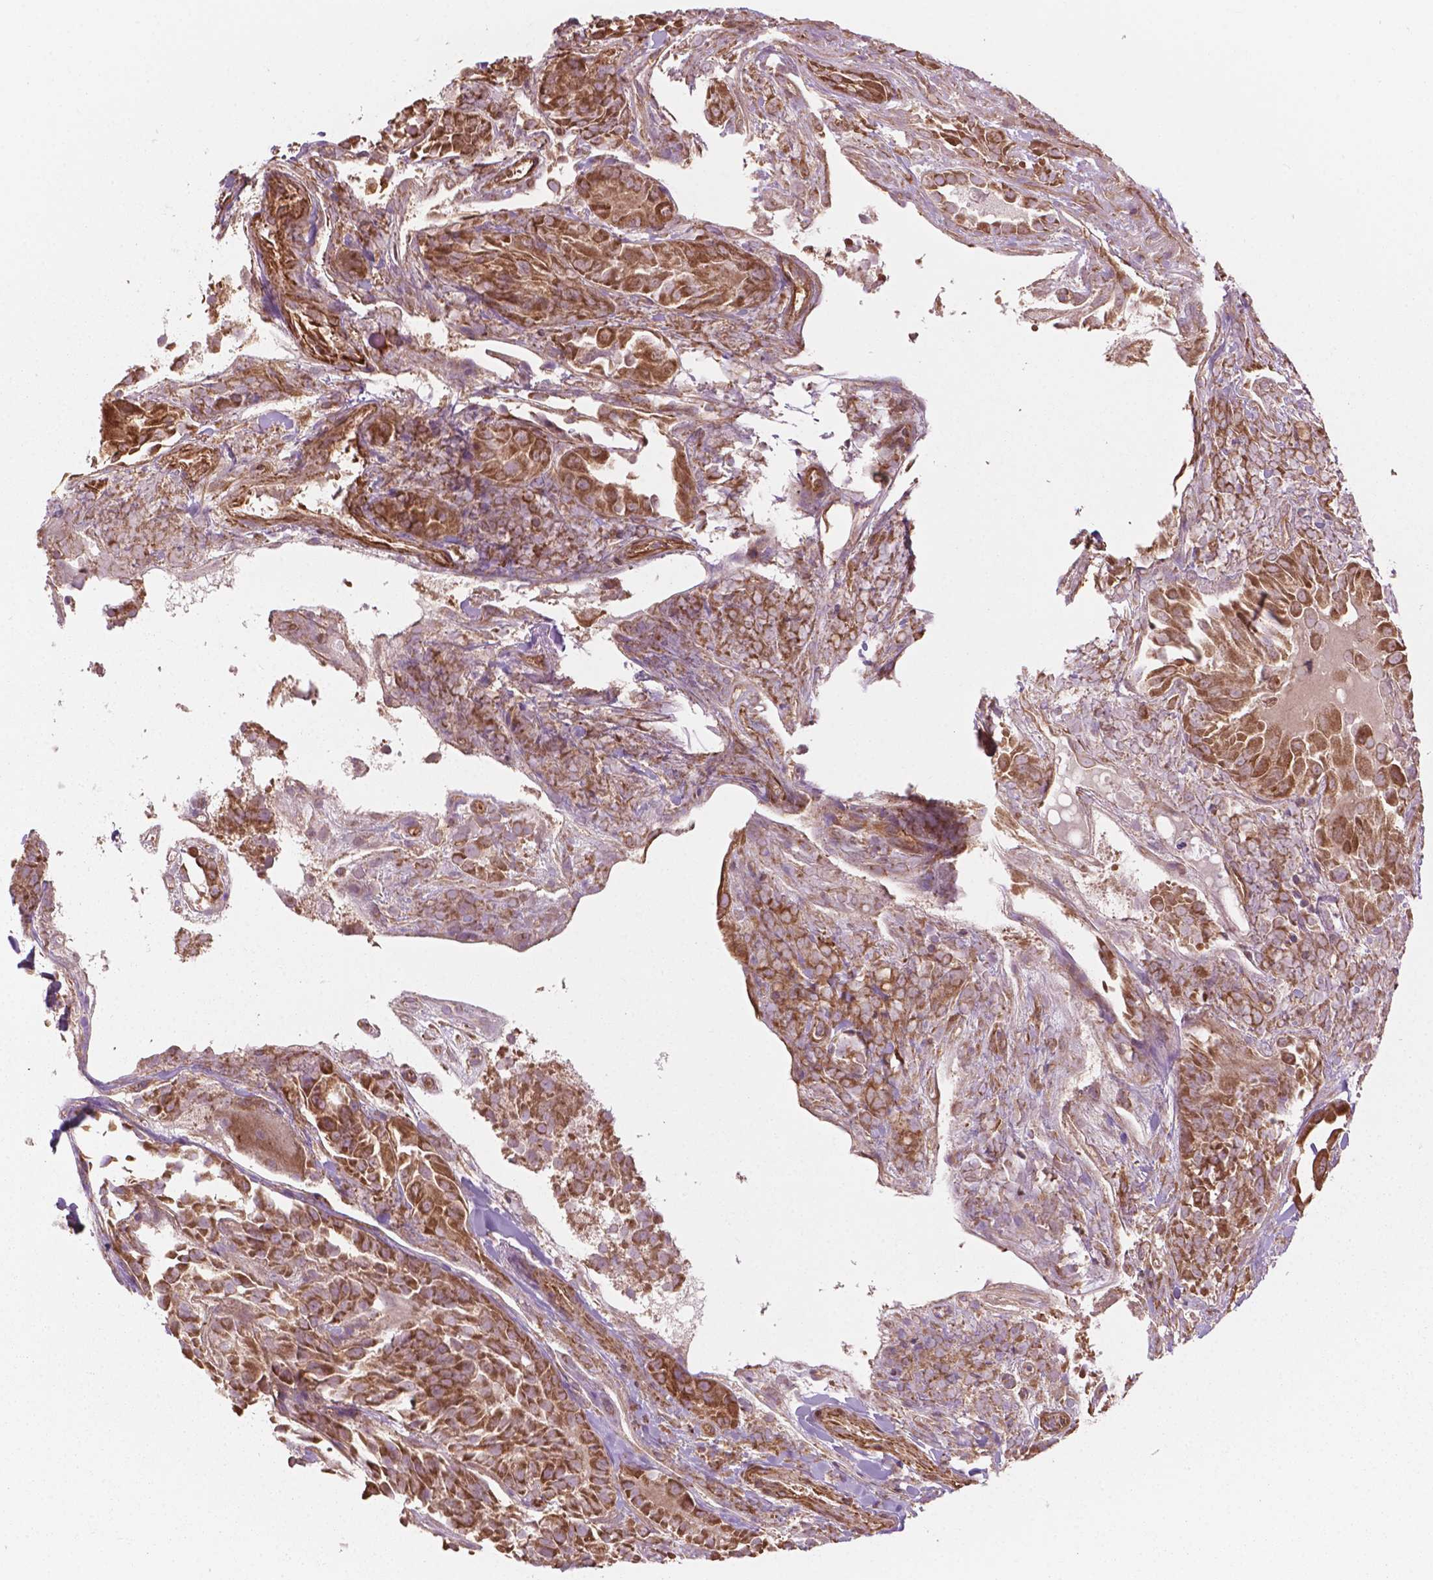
{"staining": {"intensity": "strong", "quantity": ">75%", "location": "cytoplasmic/membranous"}, "tissue": "thyroid cancer", "cell_type": "Tumor cells", "image_type": "cancer", "snomed": [{"axis": "morphology", "description": "Papillary adenocarcinoma, NOS"}, {"axis": "topography", "description": "Thyroid gland"}], "caption": "The micrograph demonstrates staining of thyroid cancer, revealing strong cytoplasmic/membranous protein positivity (brown color) within tumor cells.", "gene": "SURF4", "patient": {"sex": "female", "age": 37}}